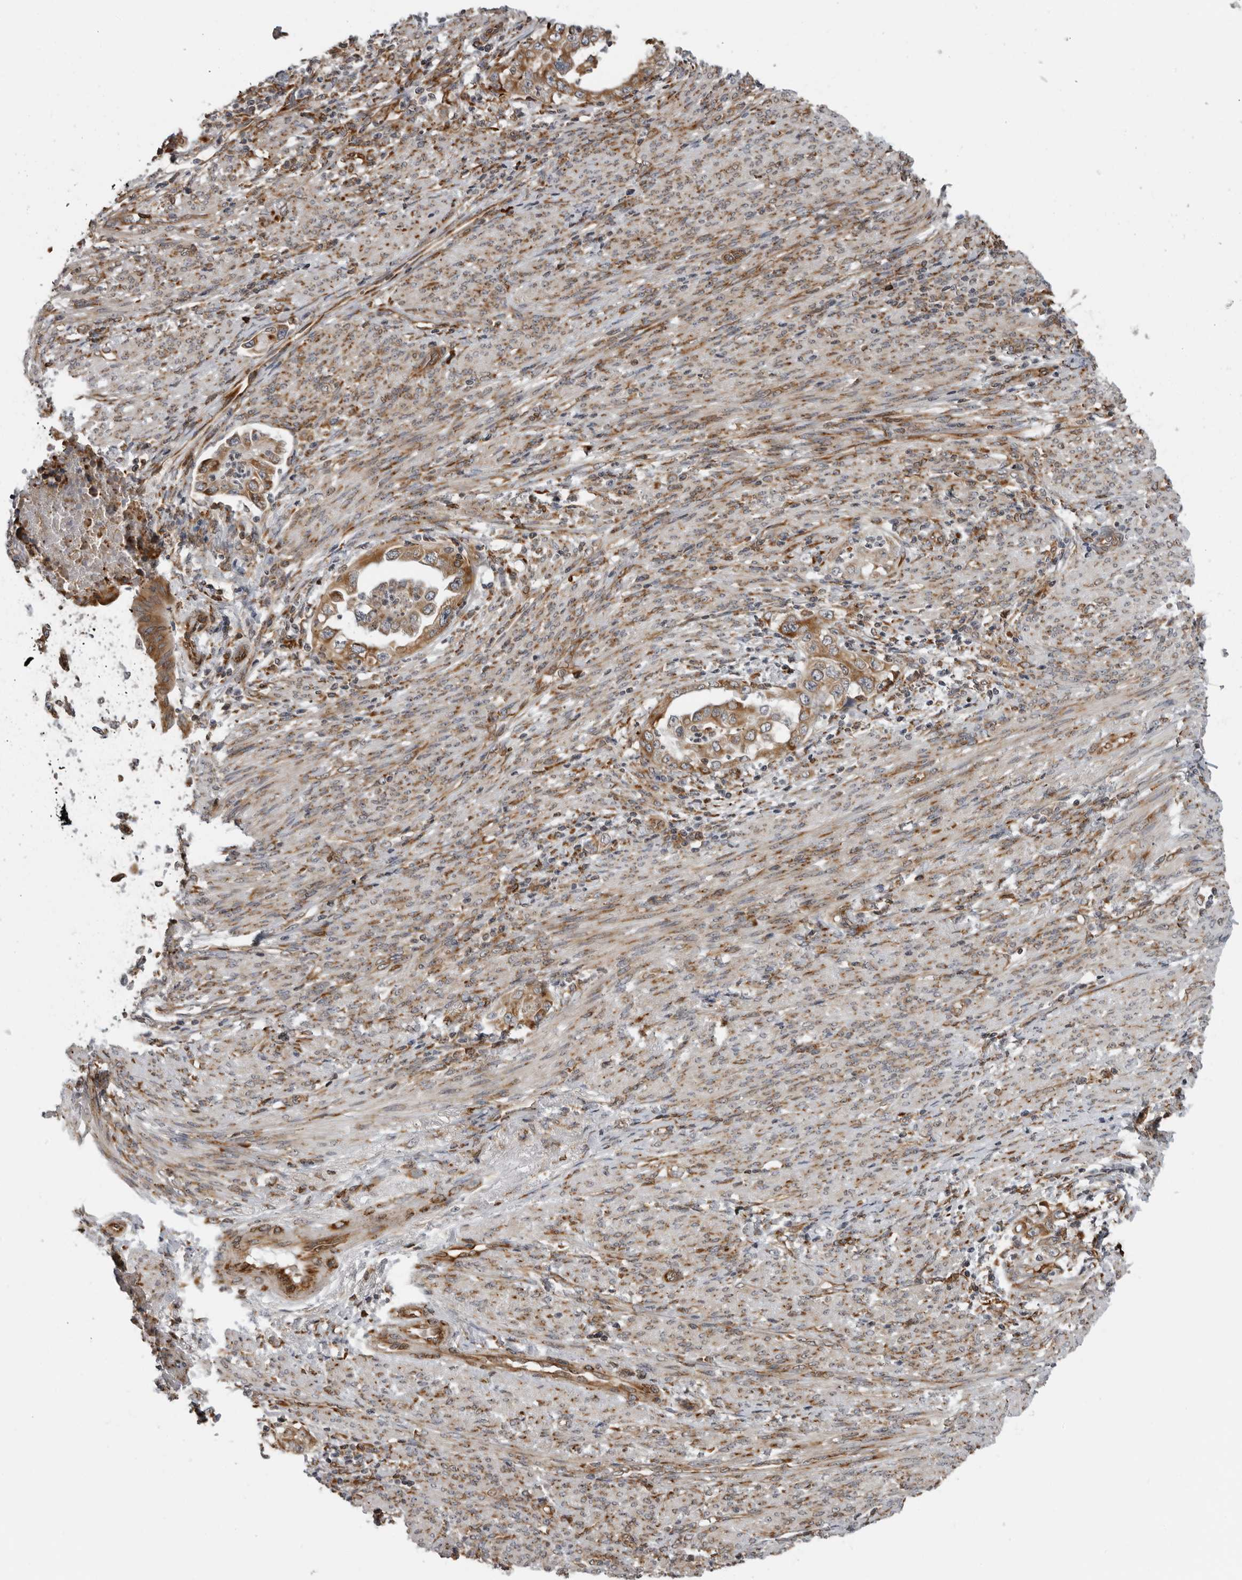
{"staining": {"intensity": "moderate", "quantity": ">75%", "location": "cytoplasmic/membranous"}, "tissue": "endometrial cancer", "cell_type": "Tumor cells", "image_type": "cancer", "snomed": [{"axis": "morphology", "description": "Adenocarcinoma, NOS"}, {"axis": "topography", "description": "Endometrium"}], "caption": "An IHC histopathology image of tumor tissue is shown. Protein staining in brown highlights moderate cytoplasmic/membranous positivity in endometrial adenocarcinoma within tumor cells. (DAB IHC with brightfield microscopy, high magnification).", "gene": "ALPK2", "patient": {"sex": "female", "age": 85}}